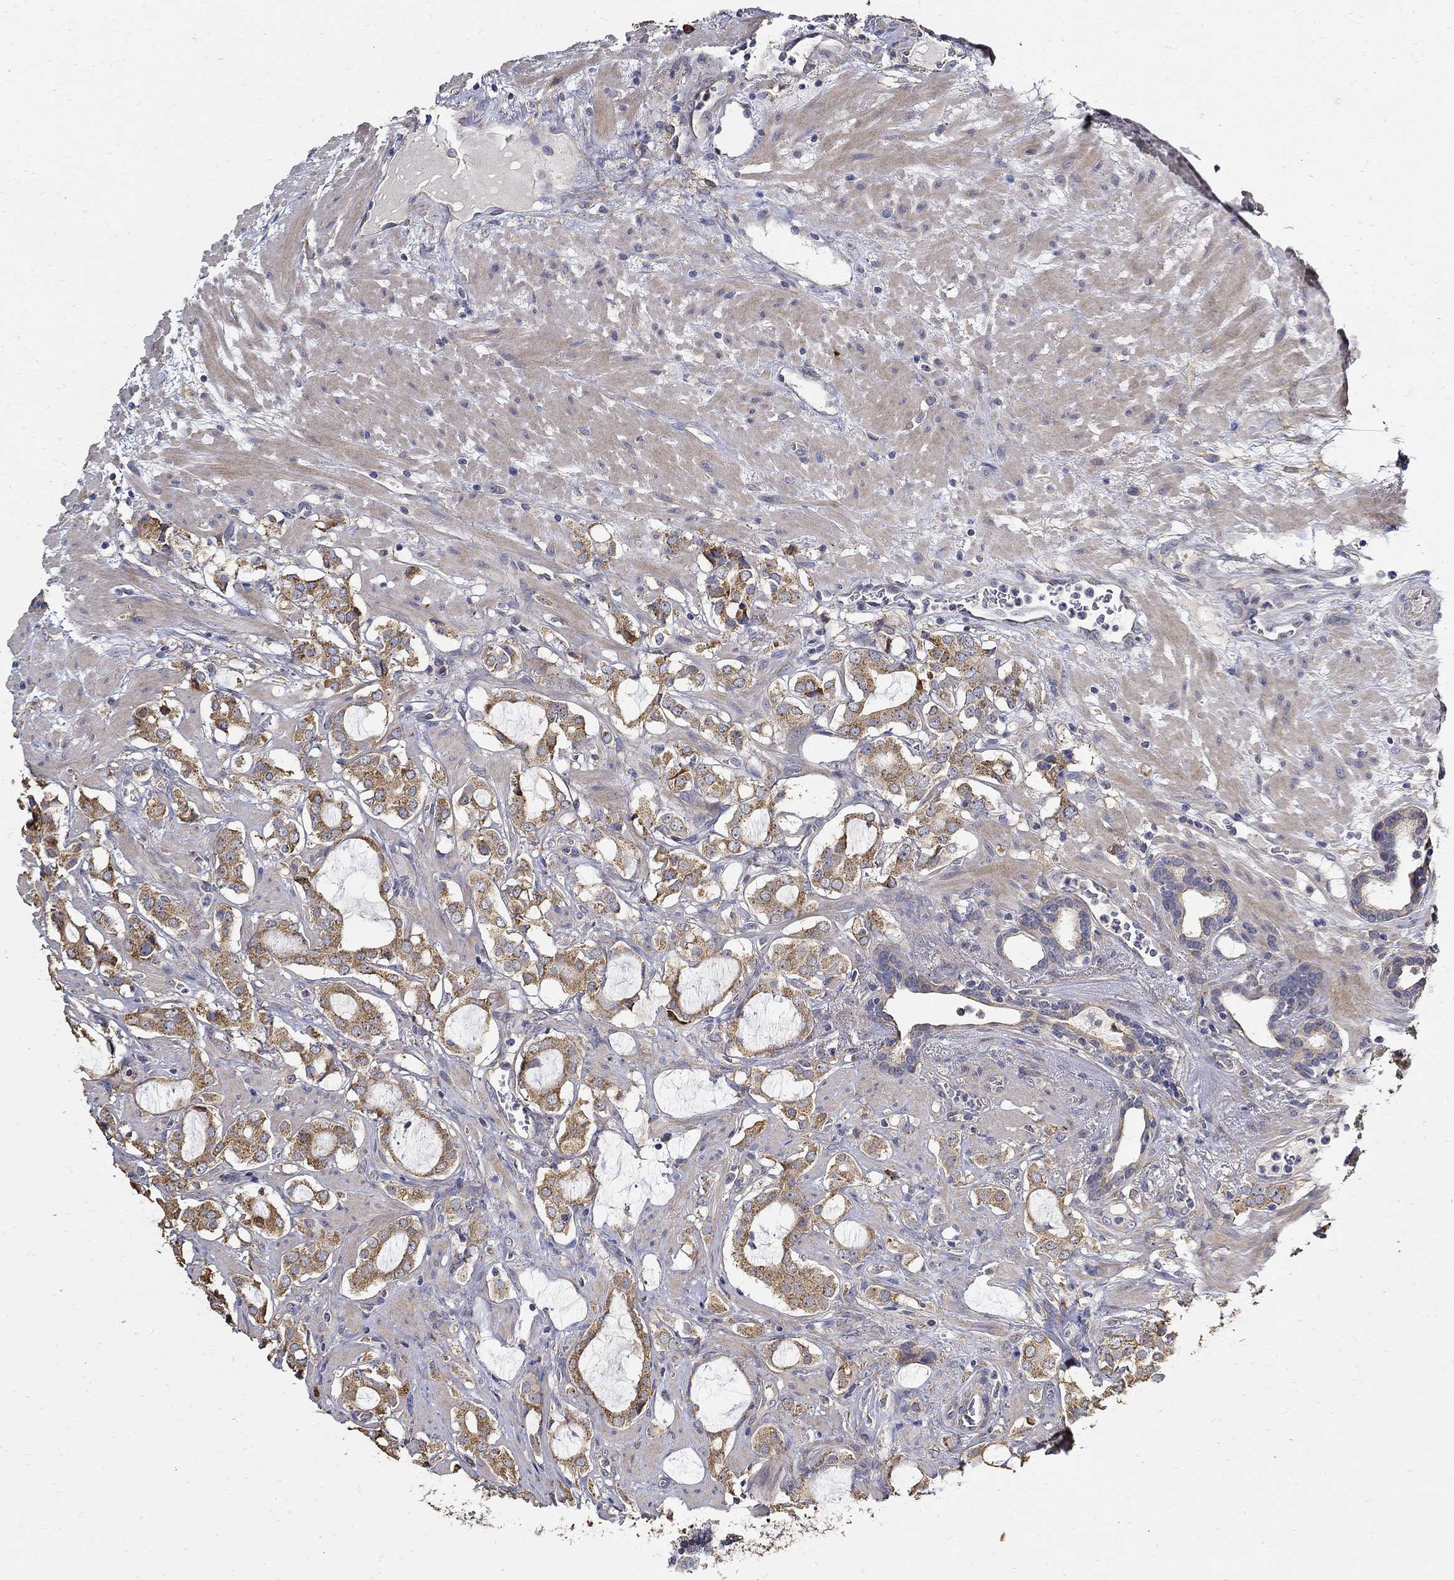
{"staining": {"intensity": "moderate", "quantity": ">75%", "location": "cytoplasmic/membranous"}, "tissue": "prostate cancer", "cell_type": "Tumor cells", "image_type": "cancer", "snomed": [{"axis": "morphology", "description": "Adenocarcinoma, NOS"}, {"axis": "topography", "description": "Prostate"}], "caption": "Brown immunohistochemical staining in prostate cancer shows moderate cytoplasmic/membranous positivity in approximately >75% of tumor cells. (DAB IHC, brown staining for protein, blue staining for nuclei).", "gene": "EMILIN3", "patient": {"sex": "male", "age": 66}}